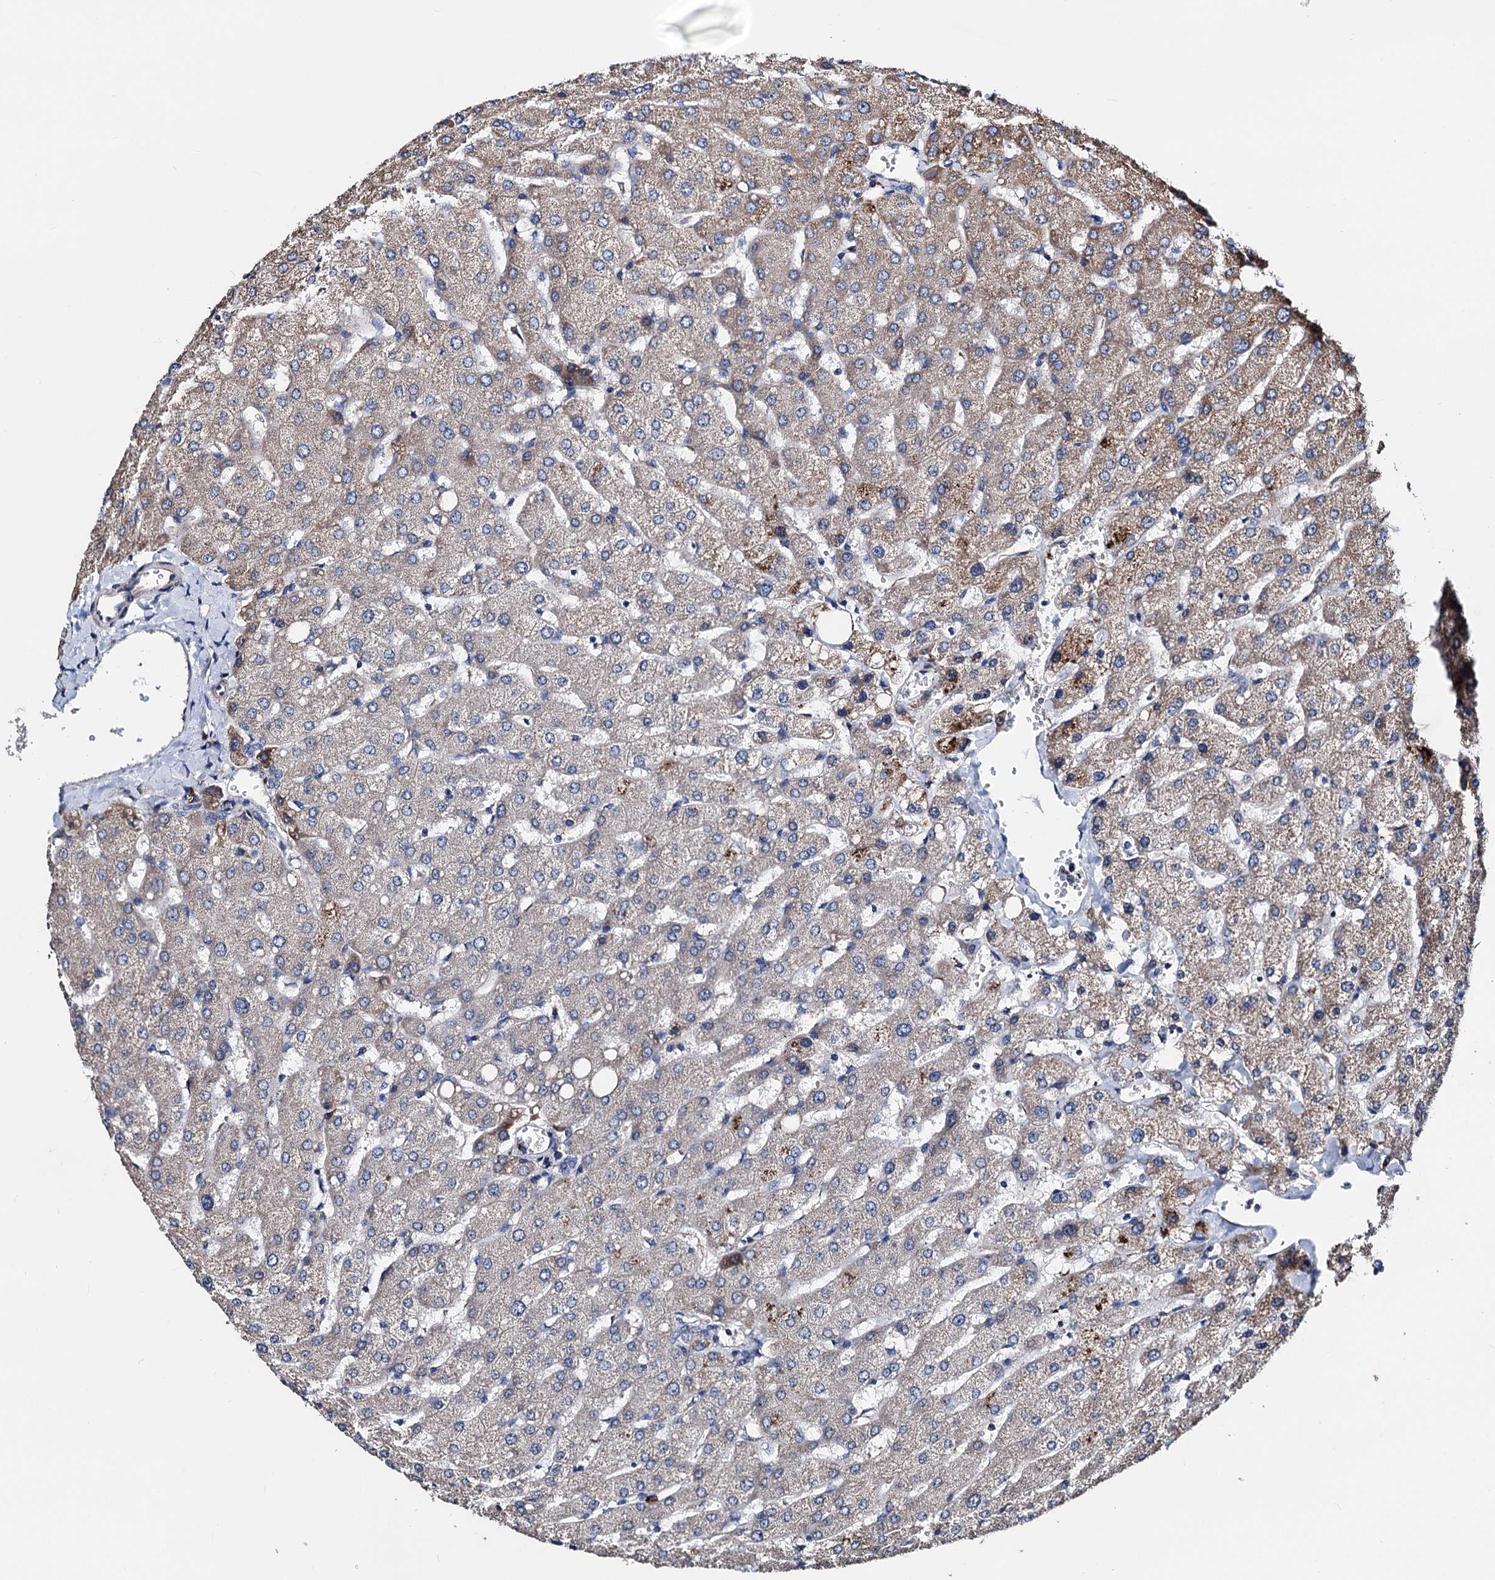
{"staining": {"intensity": "negative", "quantity": "none", "location": "none"}, "tissue": "liver", "cell_type": "Cholangiocytes", "image_type": "normal", "snomed": [{"axis": "morphology", "description": "Normal tissue, NOS"}, {"axis": "topography", "description": "Liver"}], "caption": "IHC of normal human liver reveals no staining in cholangiocytes.", "gene": "AKAP11", "patient": {"sex": "male", "age": 55}}